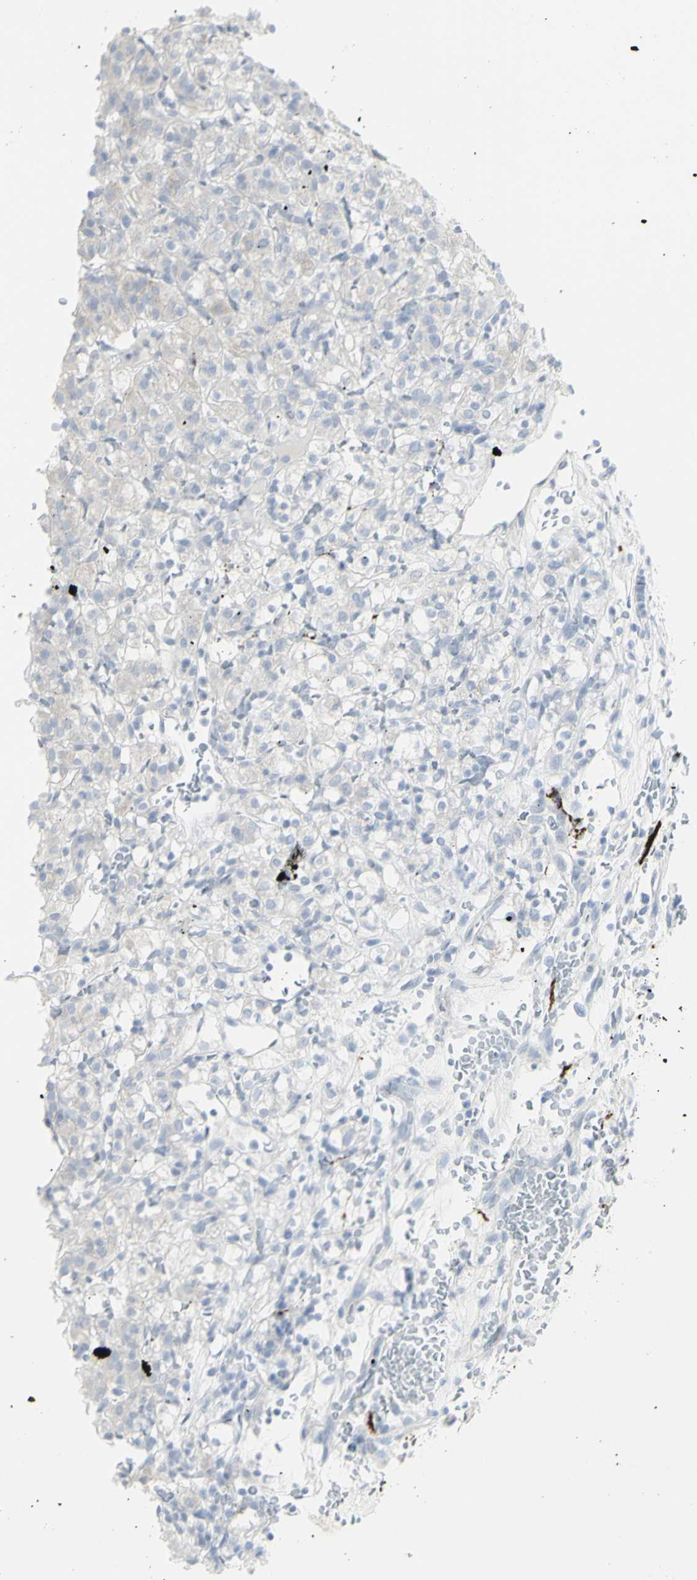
{"staining": {"intensity": "negative", "quantity": "none", "location": "none"}, "tissue": "renal cancer", "cell_type": "Tumor cells", "image_type": "cancer", "snomed": [{"axis": "morphology", "description": "Normal tissue, NOS"}, {"axis": "morphology", "description": "Adenocarcinoma, NOS"}, {"axis": "topography", "description": "Kidney"}], "caption": "Histopathology image shows no protein expression in tumor cells of renal adenocarcinoma tissue.", "gene": "ENSG00000198211", "patient": {"sex": "female", "age": 72}}